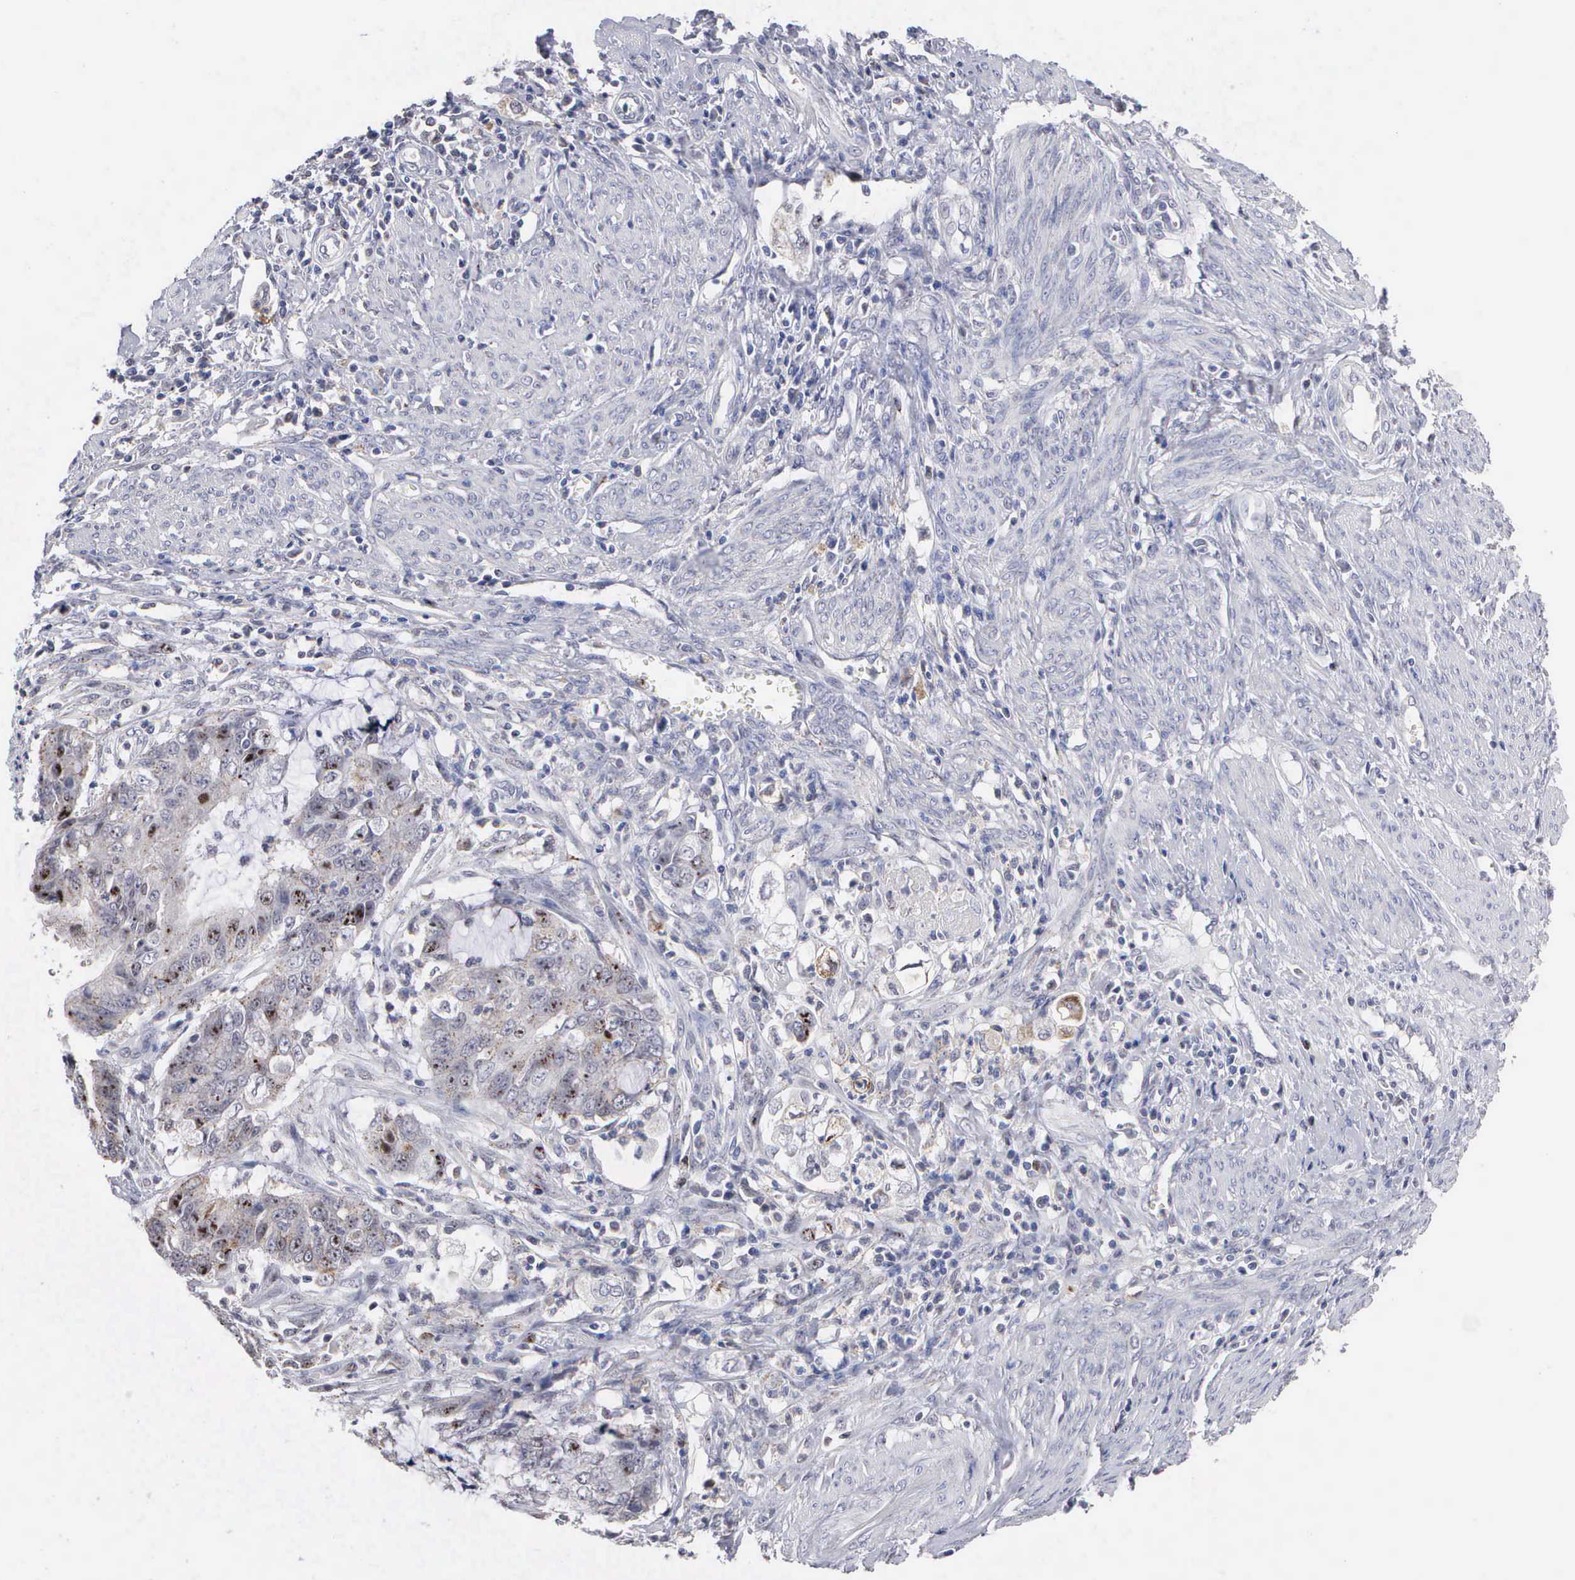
{"staining": {"intensity": "weak", "quantity": ">75%", "location": "nuclear"}, "tissue": "endometrial cancer", "cell_type": "Tumor cells", "image_type": "cancer", "snomed": [{"axis": "morphology", "description": "Adenocarcinoma, NOS"}, {"axis": "topography", "description": "Endometrium"}], "caption": "Approximately >75% of tumor cells in endometrial adenocarcinoma display weak nuclear protein expression as visualized by brown immunohistochemical staining.", "gene": "KDM6A", "patient": {"sex": "female", "age": 75}}